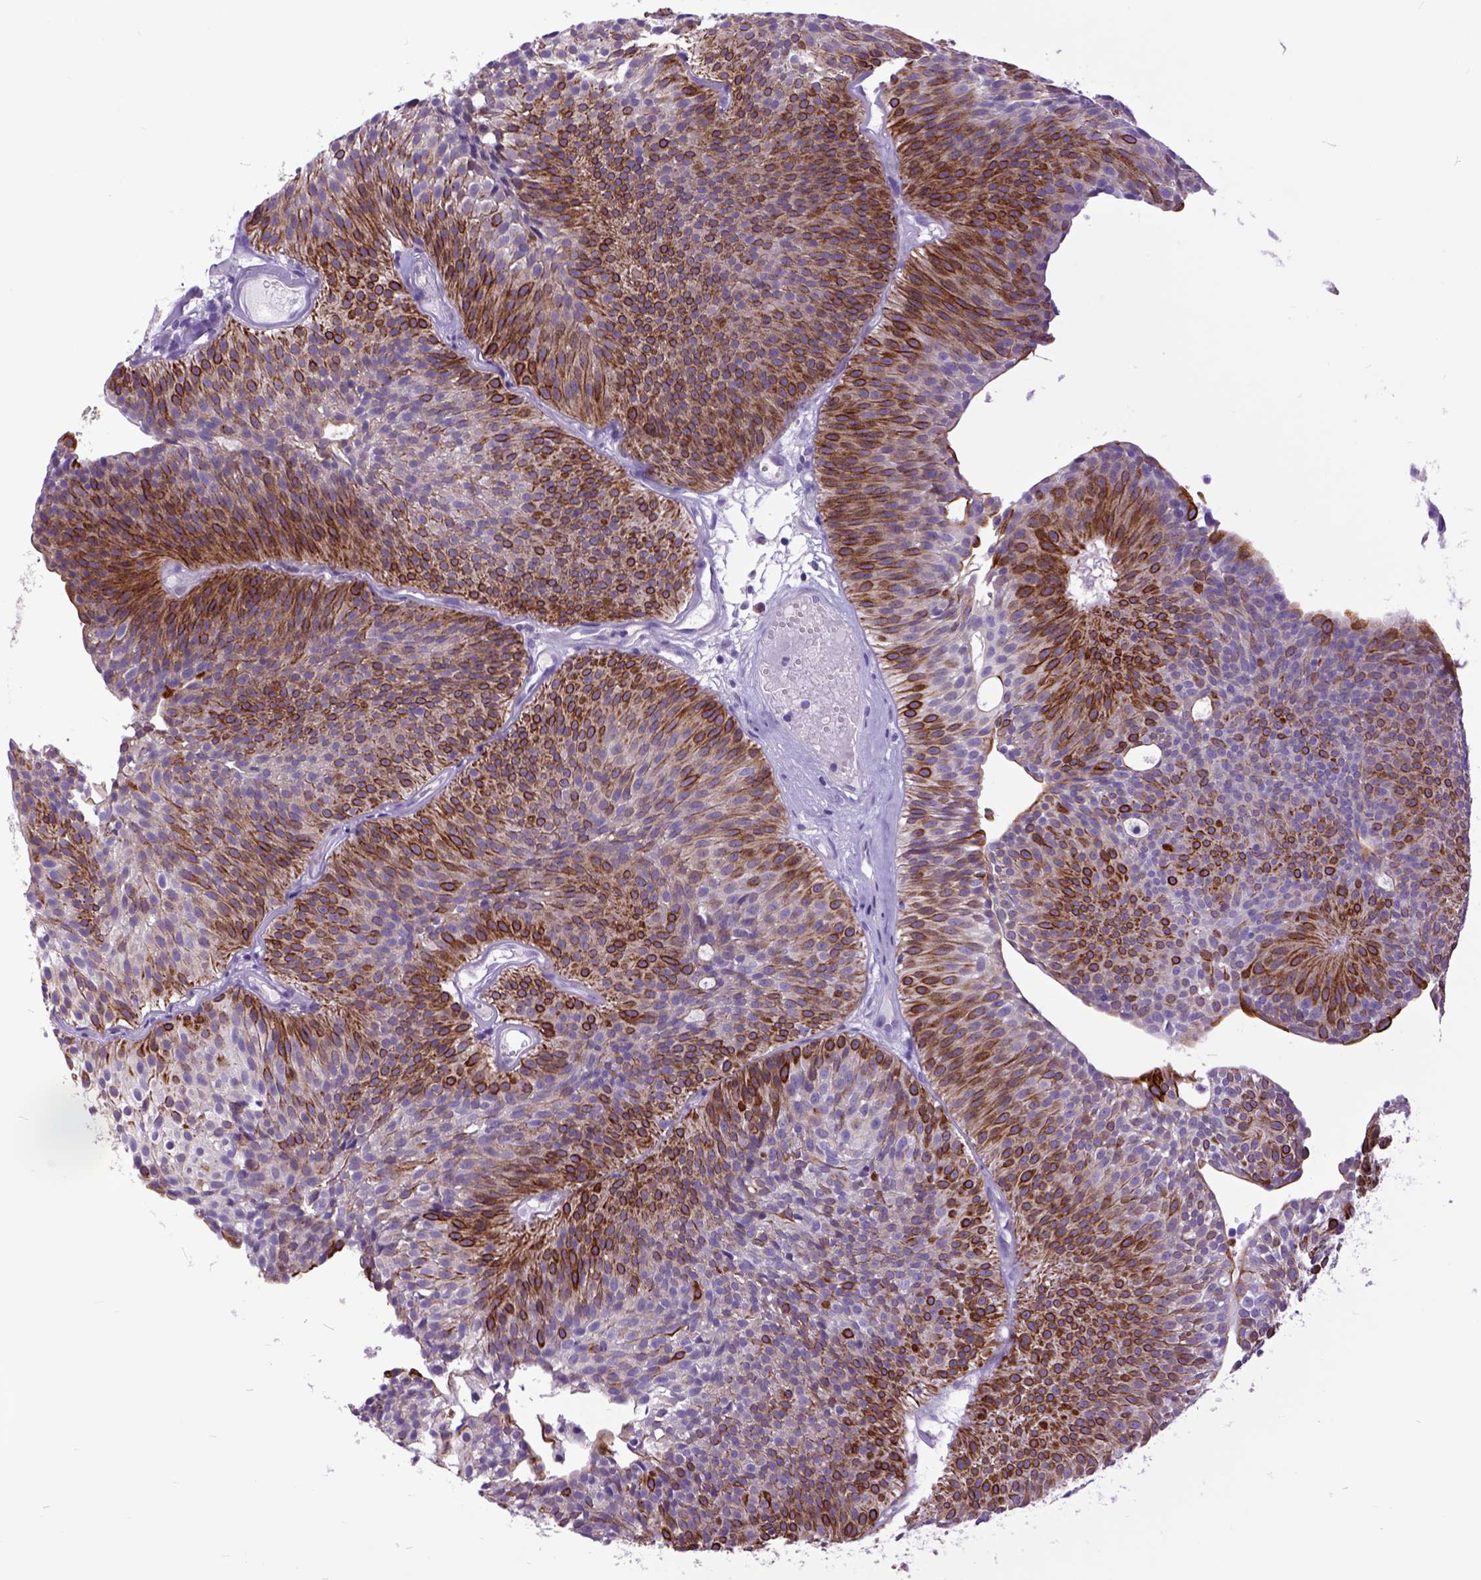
{"staining": {"intensity": "strong", "quantity": "25%-75%", "location": "cytoplasmic/membranous"}, "tissue": "urothelial cancer", "cell_type": "Tumor cells", "image_type": "cancer", "snomed": [{"axis": "morphology", "description": "Urothelial carcinoma, Low grade"}, {"axis": "topography", "description": "Urinary bladder"}], "caption": "The image displays a brown stain indicating the presence of a protein in the cytoplasmic/membranous of tumor cells in low-grade urothelial carcinoma.", "gene": "RAB25", "patient": {"sex": "male", "age": 63}}